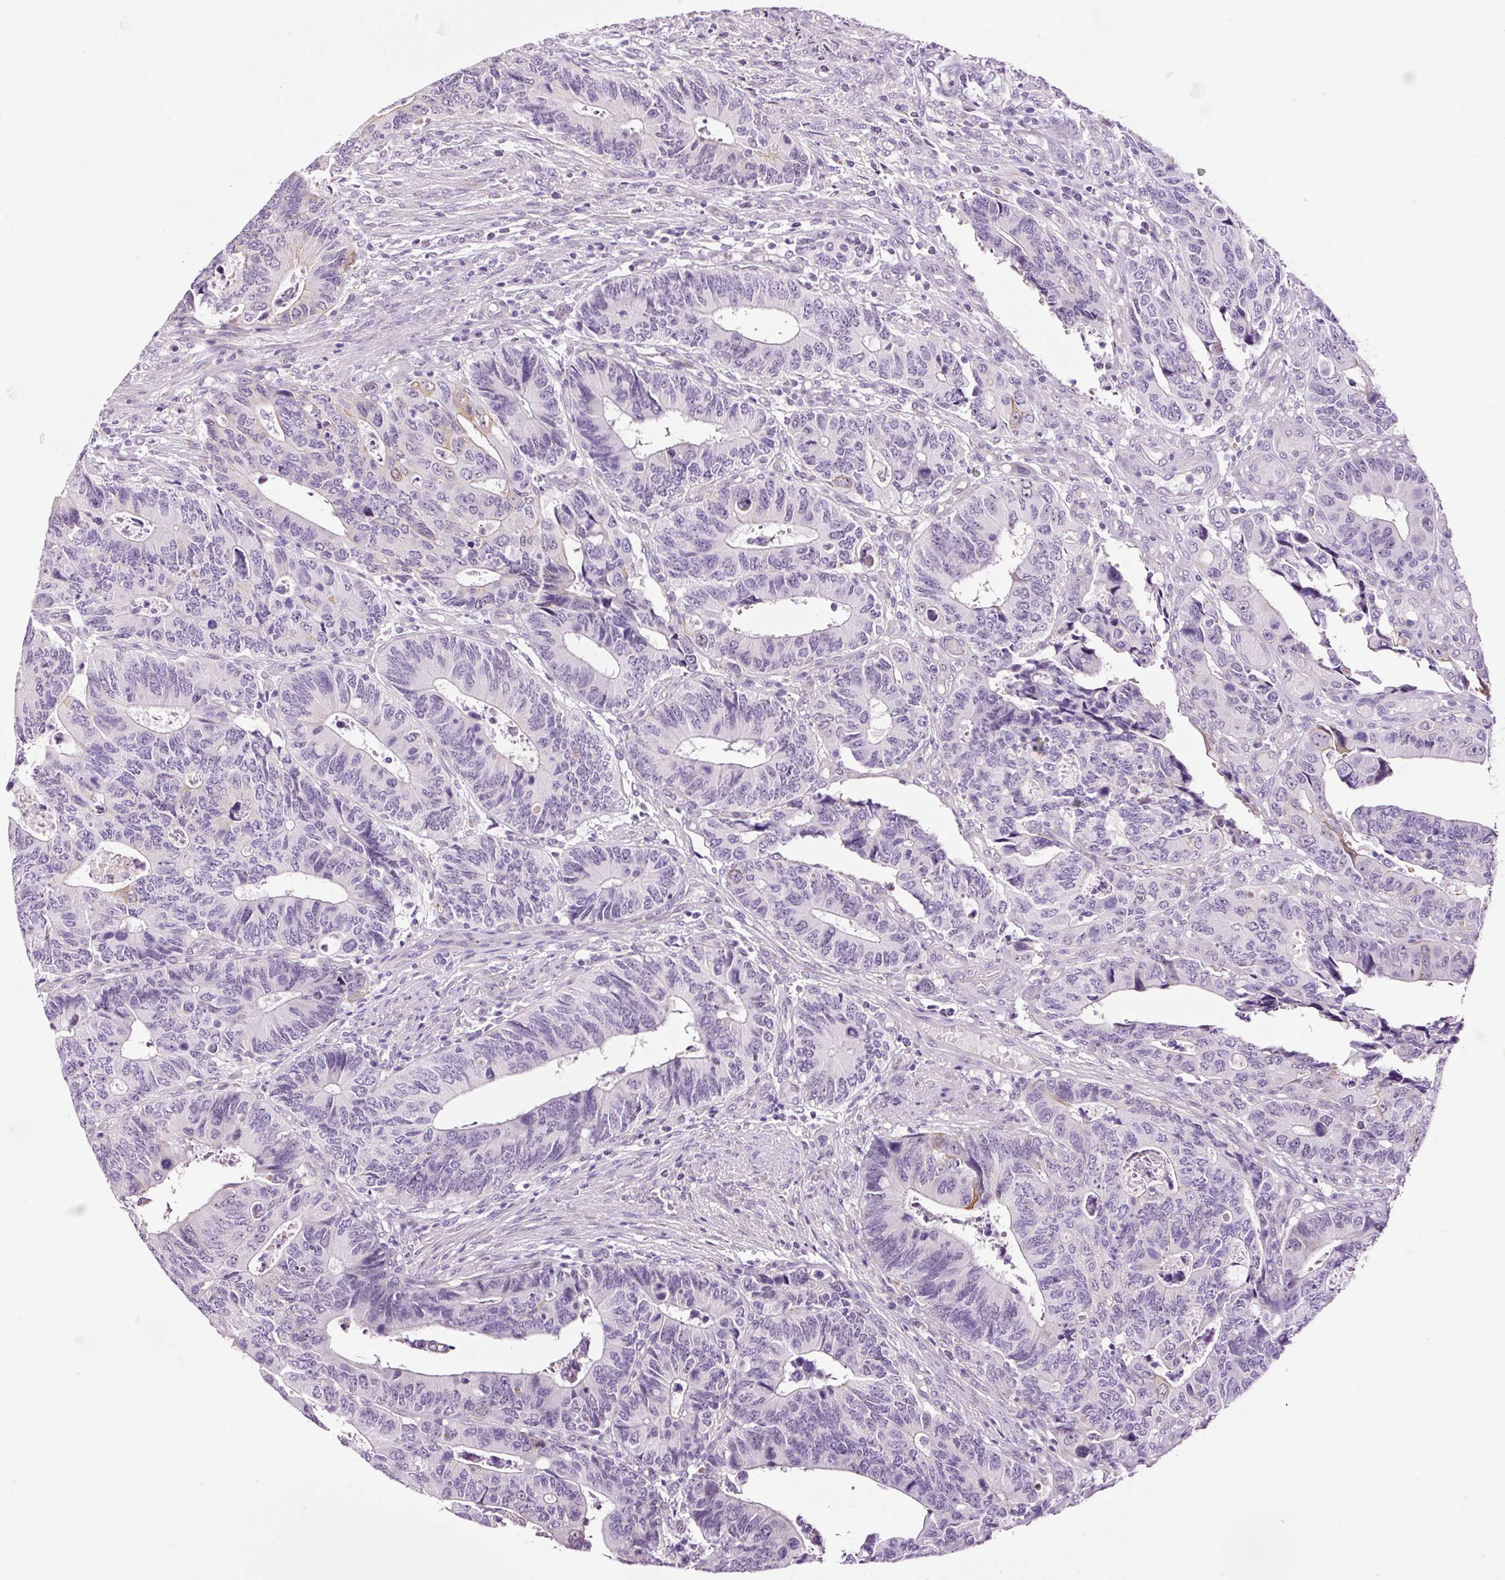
{"staining": {"intensity": "negative", "quantity": "none", "location": "none"}, "tissue": "colorectal cancer", "cell_type": "Tumor cells", "image_type": "cancer", "snomed": [{"axis": "morphology", "description": "Adenocarcinoma, NOS"}, {"axis": "topography", "description": "Colon"}], "caption": "Protein analysis of adenocarcinoma (colorectal) displays no significant expression in tumor cells.", "gene": "RTF2", "patient": {"sex": "male", "age": 87}}